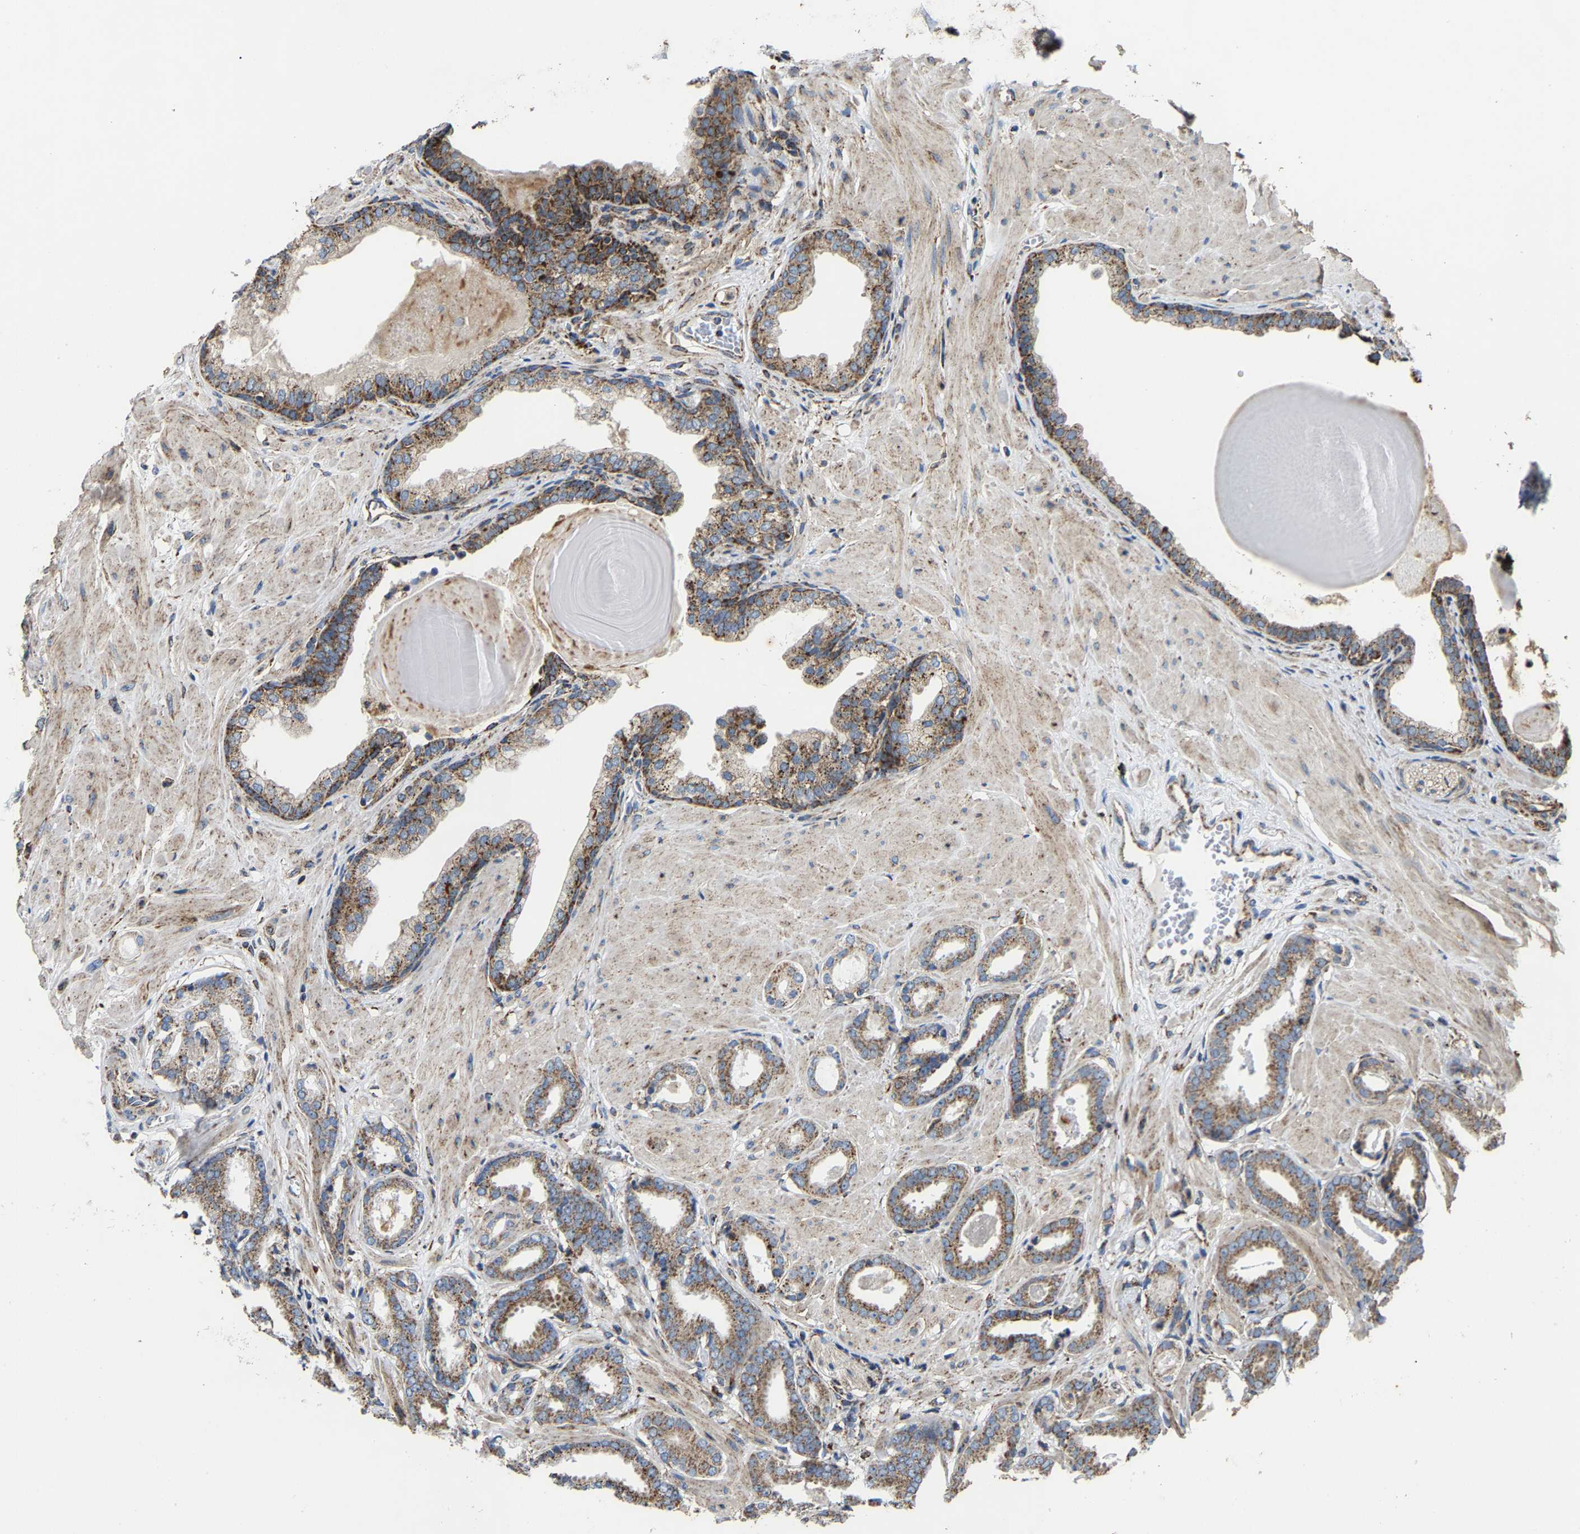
{"staining": {"intensity": "moderate", "quantity": ">75%", "location": "cytoplasmic/membranous"}, "tissue": "prostate cancer", "cell_type": "Tumor cells", "image_type": "cancer", "snomed": [{"axis": "morphology", "description": "Adenocarcinoma, Low grade"}, {"axis": "topography", "description": "Prostate"}], "caption": "High-magnification brightfield microscopy of prostate cancer (low-grade adenocarcinoma) stained with DAB (3,3'-diaminobenzidine) (brown) and counterstained with hematoxylin (blue). tumor cells exhibit moderate cytoplasmic/membranous positivity is seen in about>75% of cells.", "gene": "NDUFV3", "patient": {"sex": "male", "age": 53}}